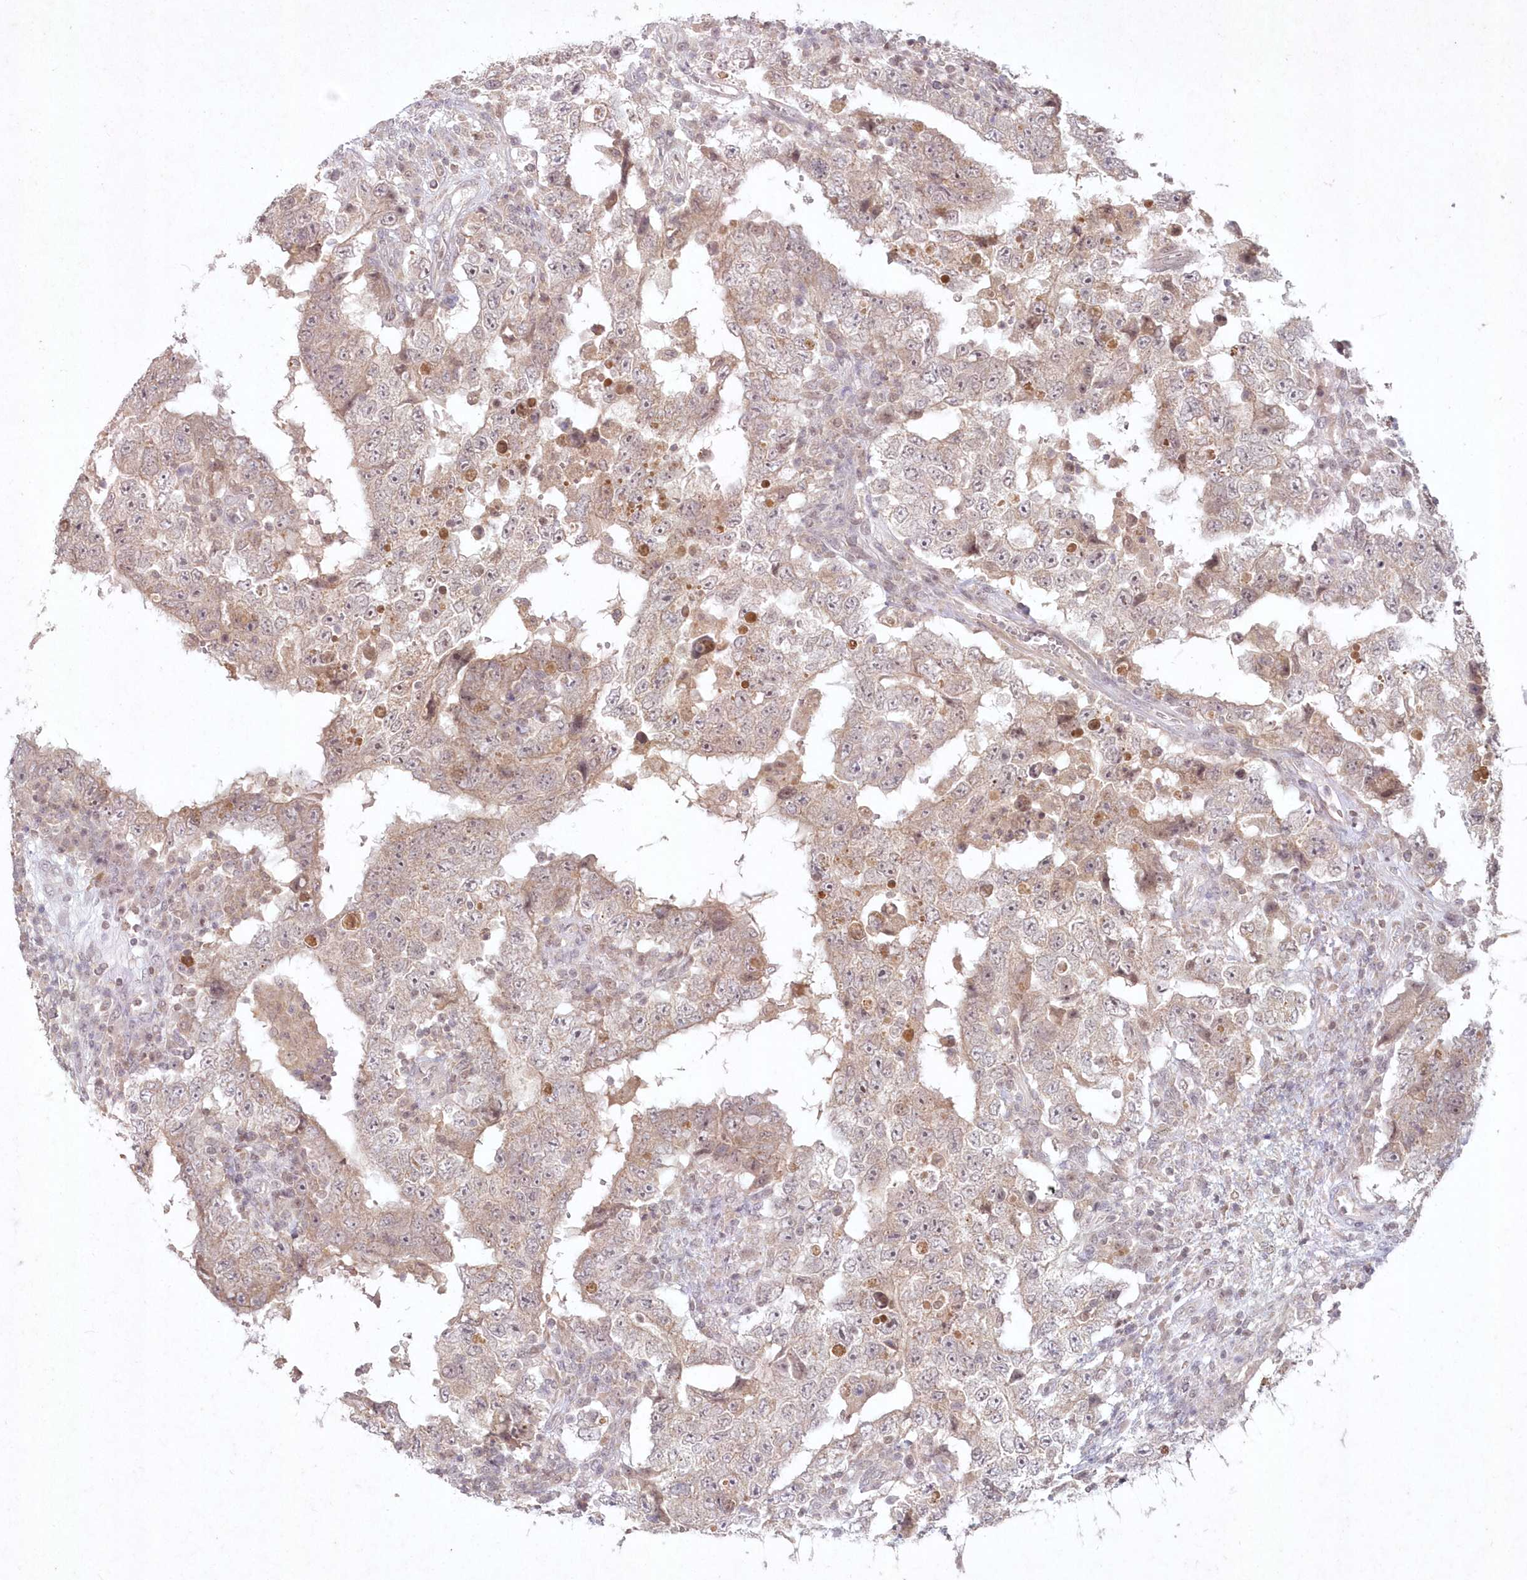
{"staining": {"intensity": "weak", "quantity": "<25%", "location": "cytoplasmic/membranous,nuclear"}, "tissue": "testis cancer", "cell_type": "Tumor cells", "image_type": "cancer", "snomed": [{"axis": "morphology", "description": "Carcinoma, Embryonal, NOS"}, {"axis": "topography", "description": "Testis"}], "caption": "The histopathology image reveals no significant expression in tumor cells of testis cancer (embryonal carcinoma).", "gene": "ASCC1", "patient": {"sex": "male", "age": 26}}